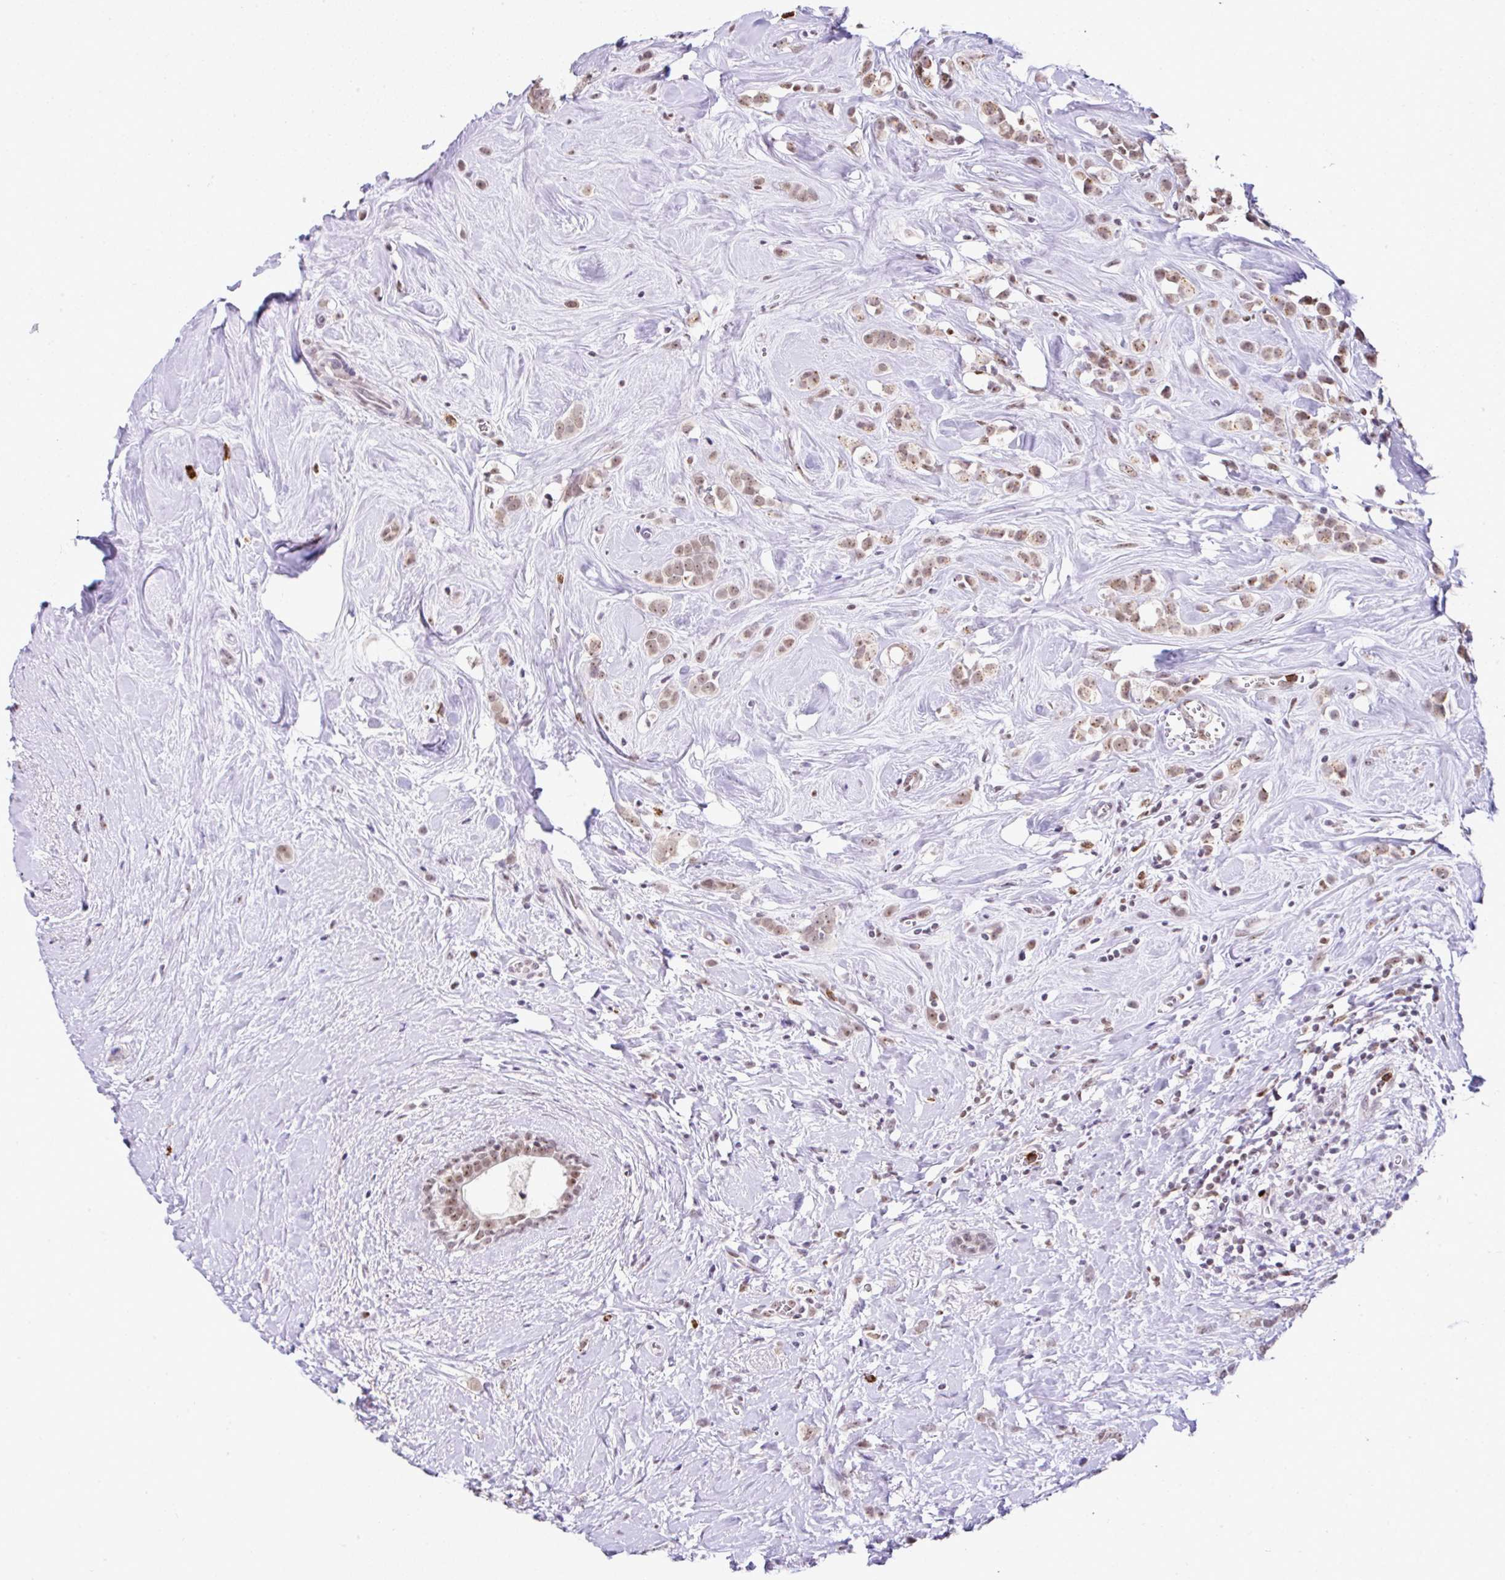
{"staining": {"intensity": "moderate", "quantity": ">75%", "location": "nuclear"}, "tissue": "breast cancer", "cell_type": "Tumor cells", "image_type": "cancer", "snomed": [{"axis": "morphology", "description": "Duct carcinoma"}, {"axis": "topography", "description": "Breast"}], "caption": "Immunohistochemistry histopathology image of invasive ductal carcinoma (breast) stained for a protein (brown), which reveals medium levels of moderate nuclear positivity in approximately >75% of tumor cells.", "gene": "PTPN2", "patient": {"sex": "female", "age": 80}}